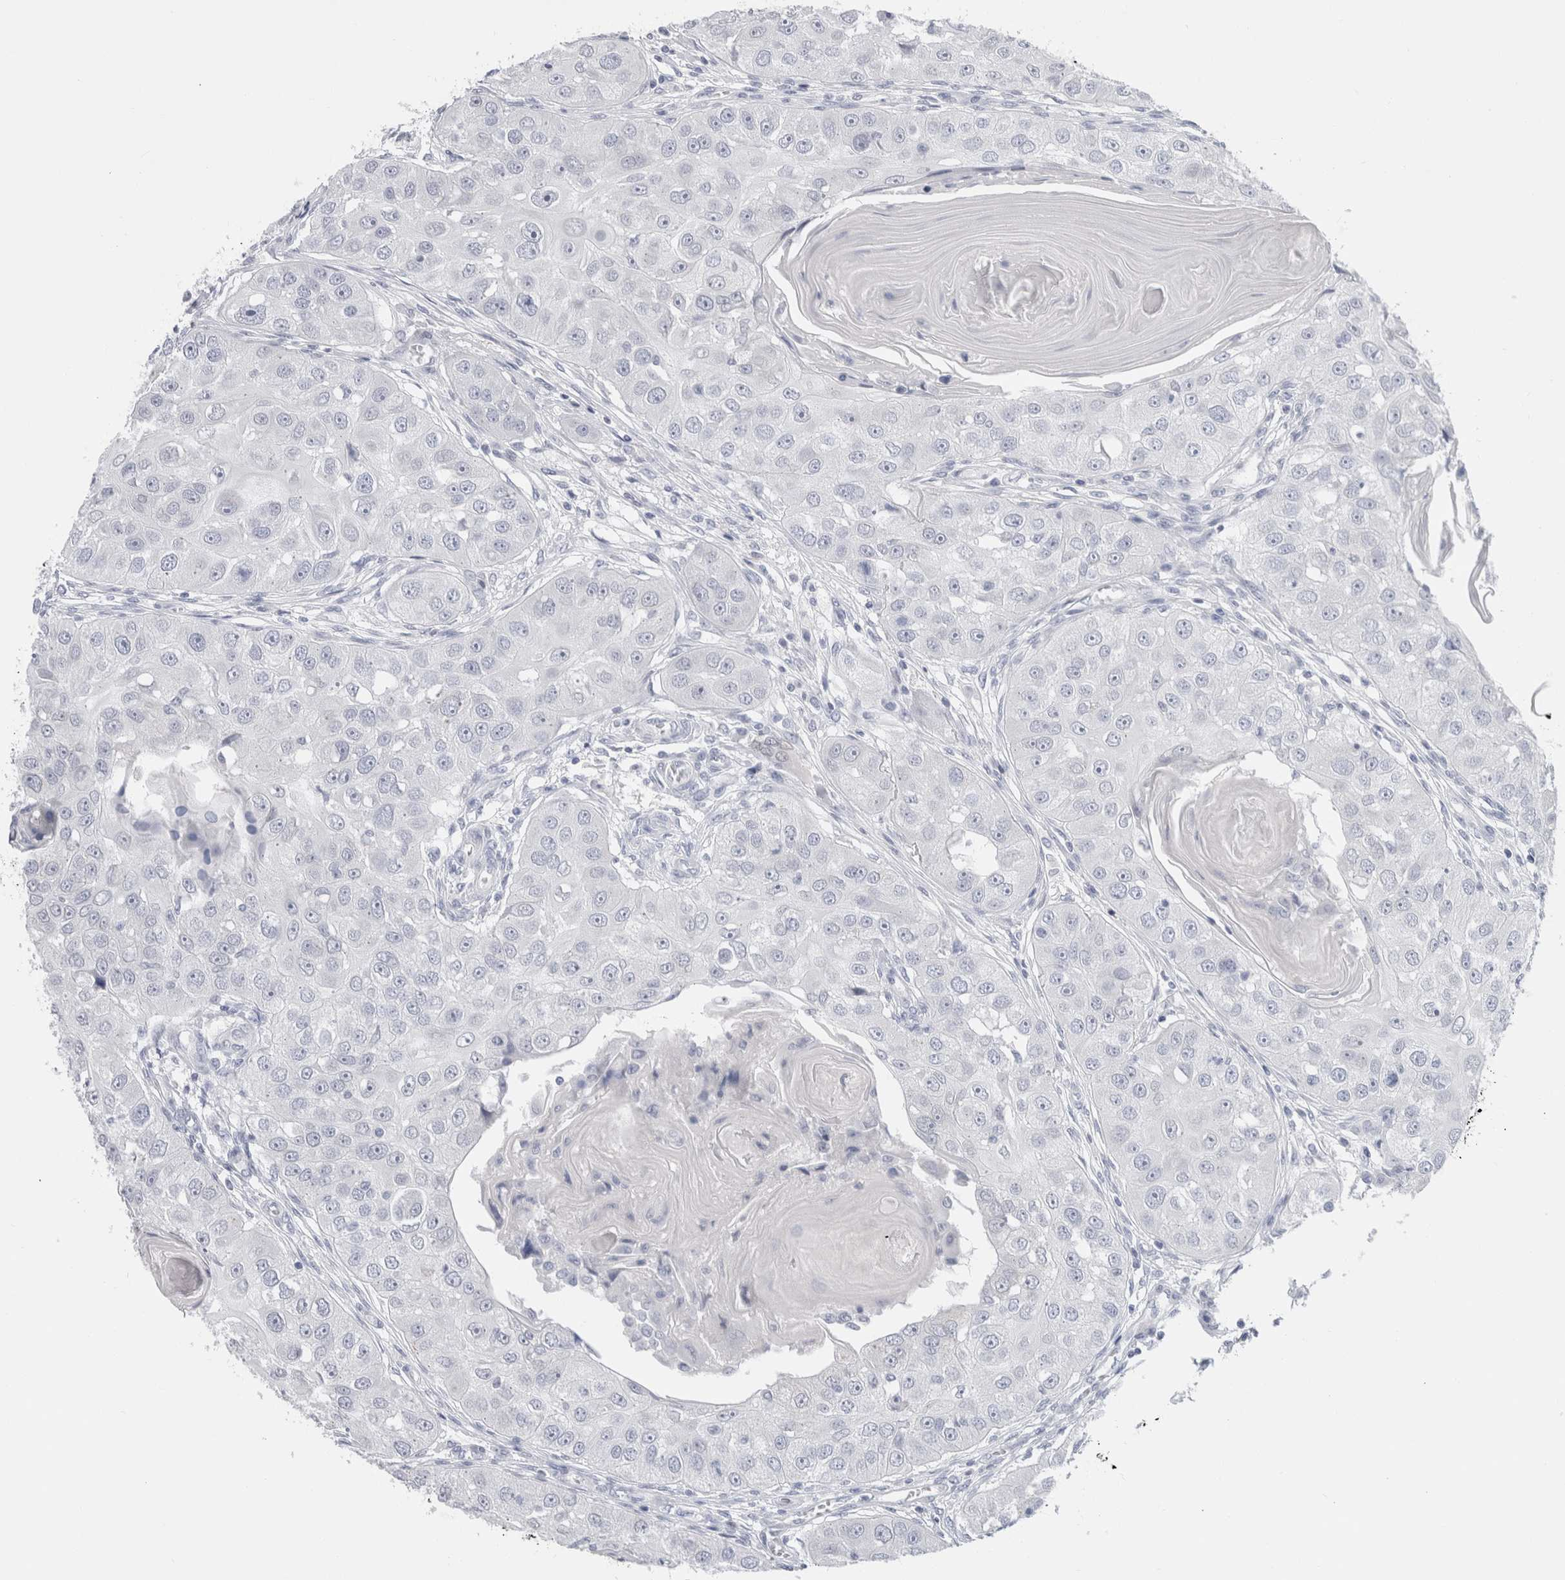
{"staining": {"intensity": "negative", "quantity": "none", "location": "none"}, "tissue": "head and neck cancer", "cell_type": "Tumor cells", "image_type": "cancer", "snomed": [{"axis": "morphology", "description": "Normal tissue, NOS"}, {"axis": "morphology", "description": "Squamous cell carcinoma, NOS"}, {"axis": "topography", "description": "Skeletal muscle"}, {"axis": "topography", "description": "Head-Neck"}], "caption": "Immunohistochemistry (IHC) of head and neck cancer shows no positivity in tumor cells.", "gene": "C9orf50", "patient": {"sex": "male", "age": 51}}